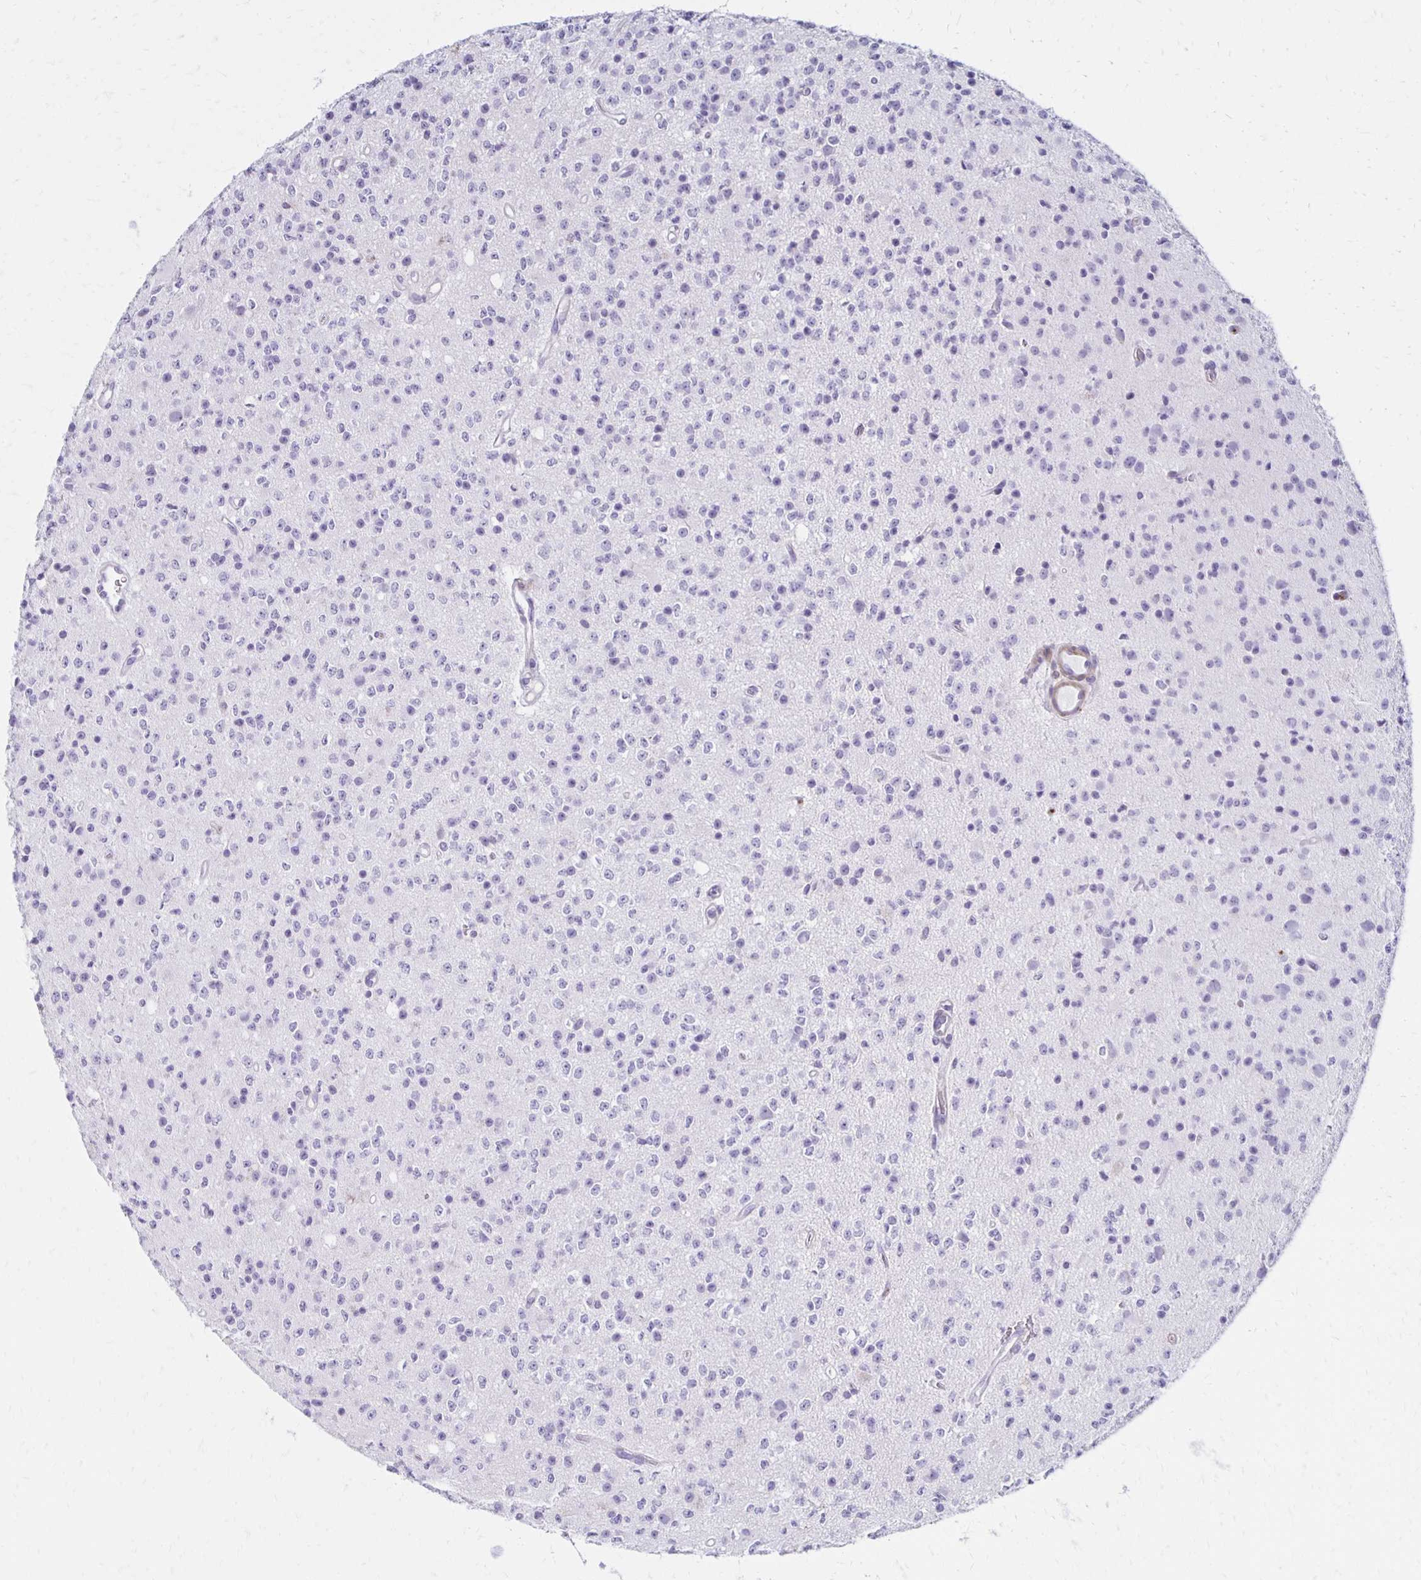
{"staining": {"intensity": "negative", "quantity": "none", "location": "none"}, "tissue": "glioma", "cell_type": "Tumor cells", "image_type": "cancer", "snomed": [{"axis": "morphology", "description": "Glioma, malignant, High grade"}, {"axis": "topography", "description": "Brain"}], "caption": "IHC of human glioma displays no positivity in tumor cells. Brightfield microscopy of immunohistochemistry stained with DAB (3,3'-diaminobenzidine) (brown) and hematoxylin (blue), captured at high magnification.", "gene": "CCL21", "patient": {"sex": "male", "age": 36}}